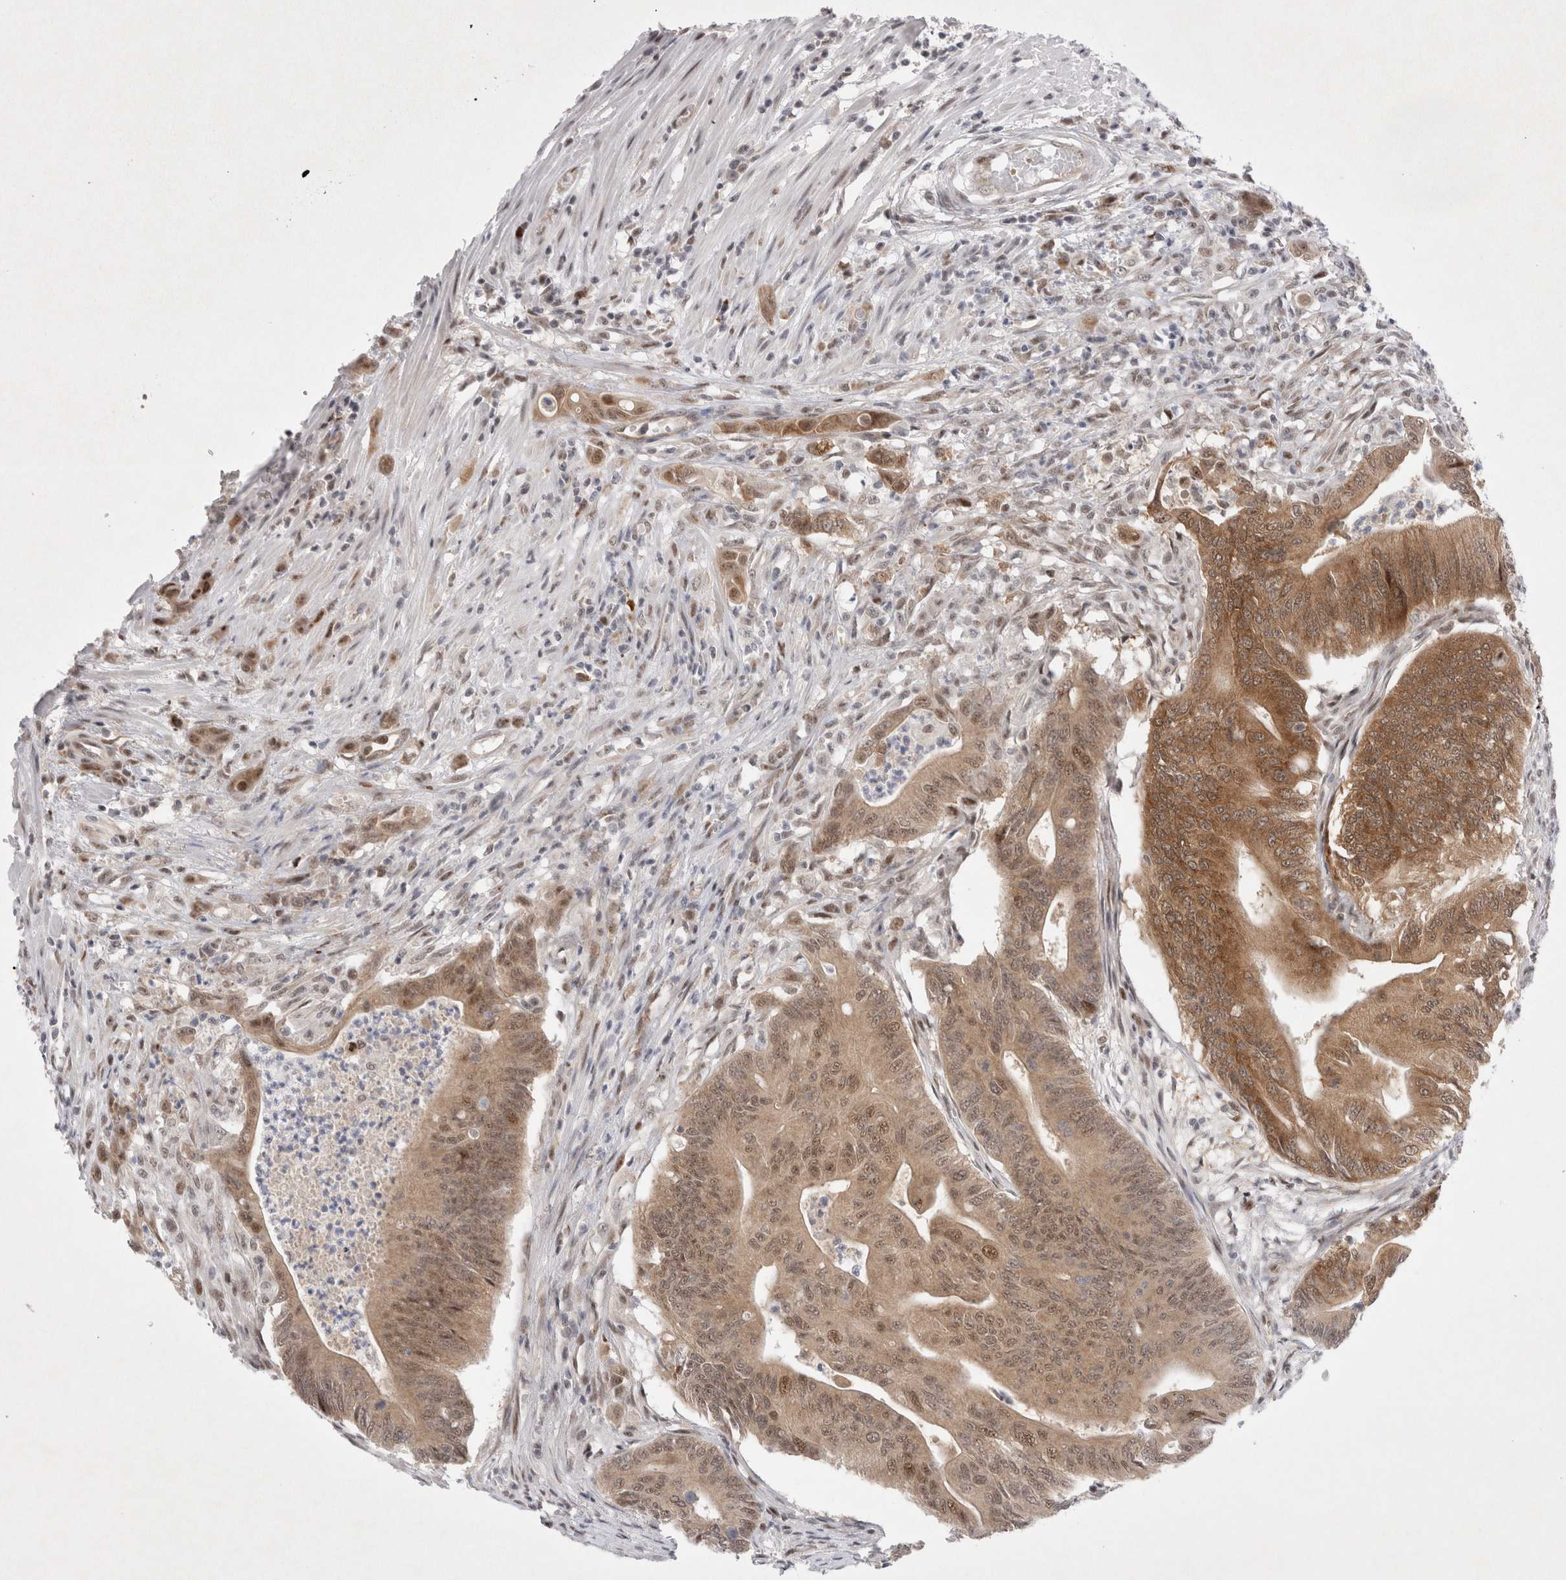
{"staining": {"intensity": "moderate", "quantity": ">75%", "location": "cytoplasmic/membranous,nuclear"}, "tissue": "colorectal cancer", "cell_type": "Tumor cells", "image_type": "cancer", "snomed": [{"axis": "morphology", "description": "Adenoma, NOS"}, {"axis": "morphology", "description": "Adenocarcinoma, NOS"}, {"axis": "topography", "description": "Colon"}], "caption": "The immunohistochemical stain shows moderate cytoplasmic/membranous and nuclear expression in tumor cells of colorectal cancer tissue. (Brightfield microscopy of DAB IHC at high magnification).", "gene": "WIPF2", "patient": {"sex": "male", "age": 79}}